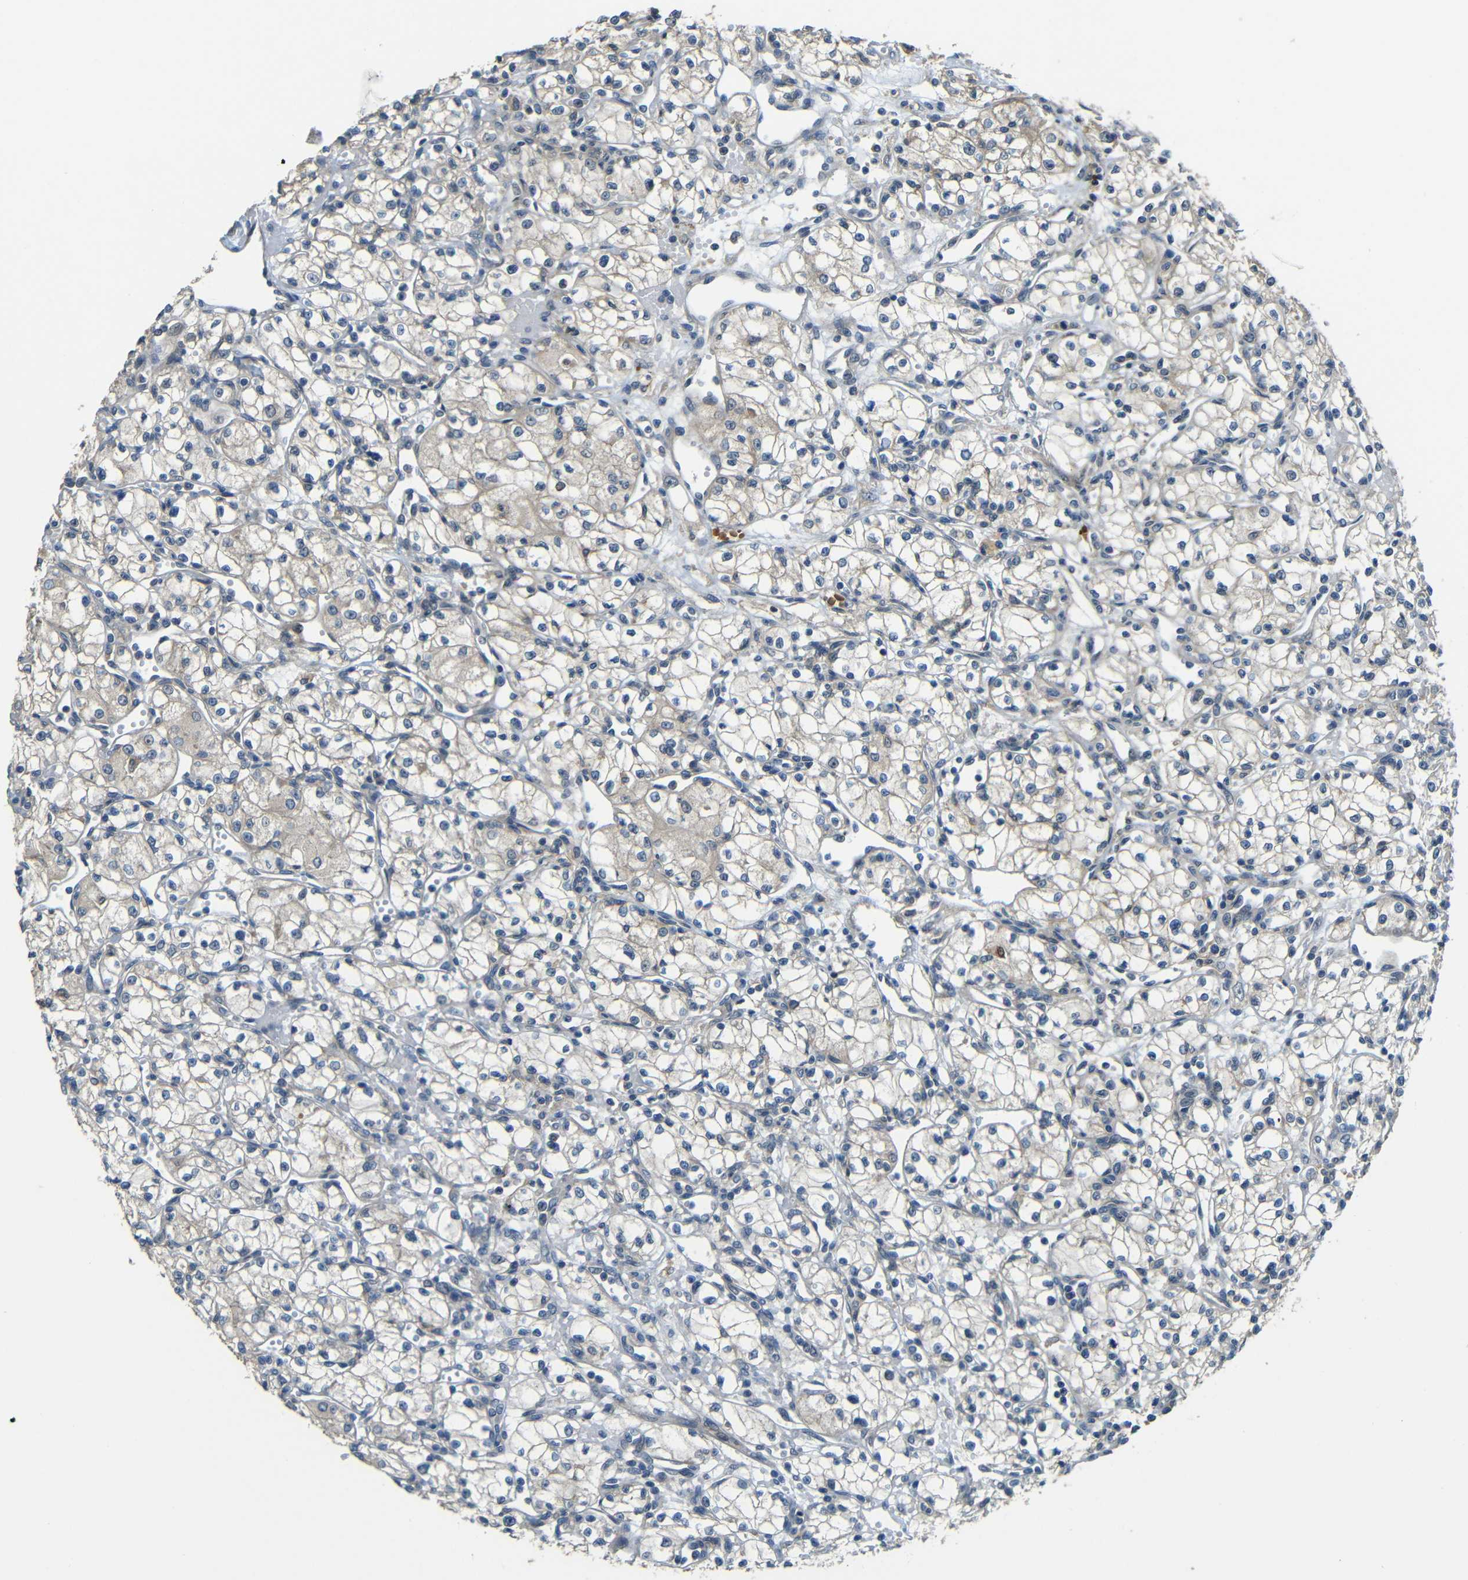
{"staining": {"intensity": "weak", "quantity": ">75%", "location": "cytoplasmic/membranous"}, "tissue": "renal cancer", "cell_type": "Tumor cells", "image_type": "cancer", "snomed": [{"axis": "morphology", "description": "Normal tissue, NOS"}, {"axis": "morphology", "description": "Adenocarcinoma, NOS"}, {"axis": "topography", "description": "Kidney"}], "caption": "A brown stain shows weak cytoplasmic/membranous expression of a protein in human adenocarcinoma (renal) tumor cells. (DAB (3,3'-diaminobenzidine) IHC, brown staining for protein, blue staining for nuclei).", "gene": "FNDC3A", "patient": {"sex": "male", "age": 59}}